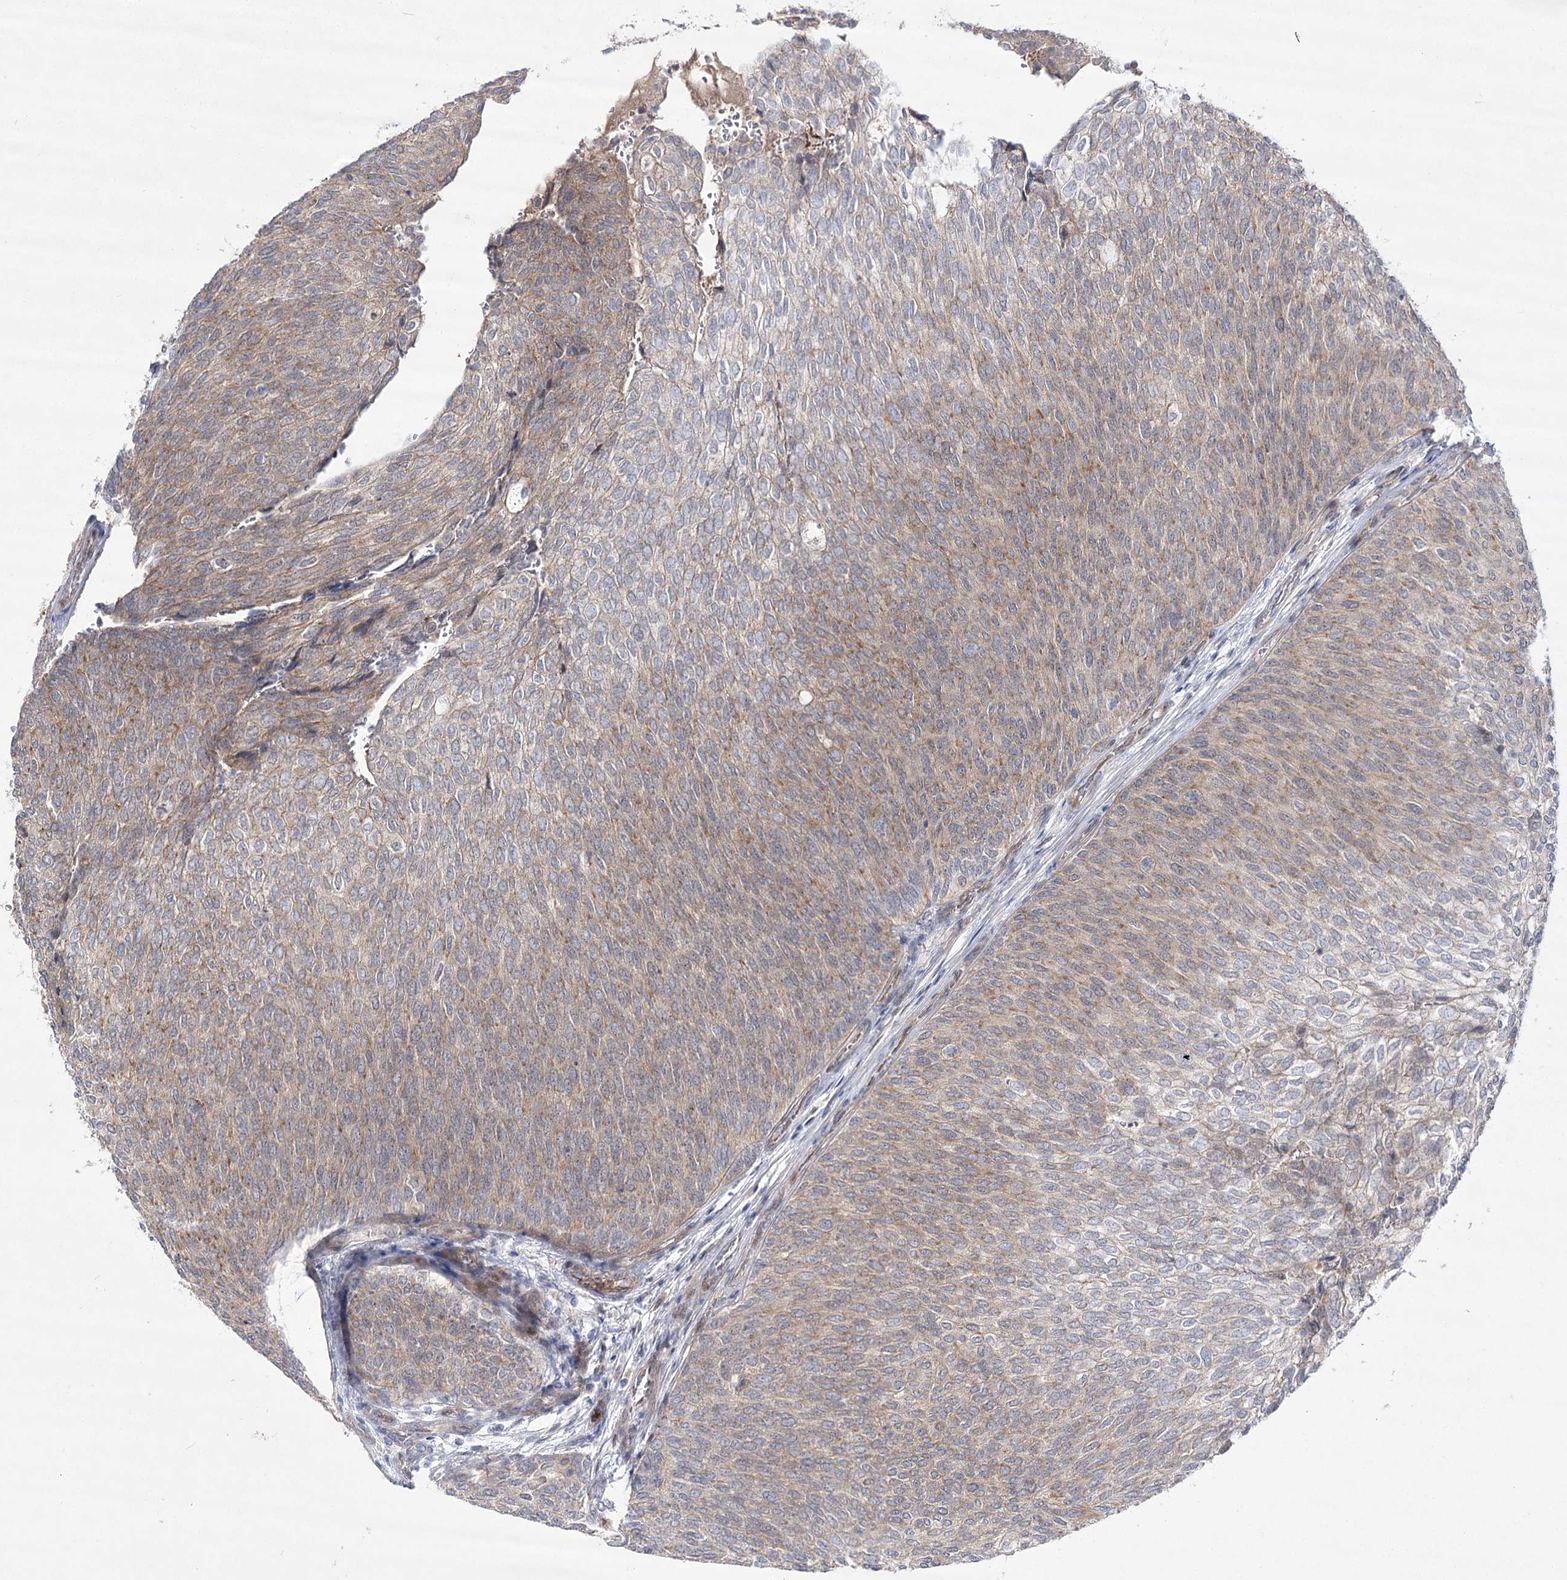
{"staining": {"intensity": "weak", "quantity": "25%-75%", "location": "cytoplasmic/membranous"}, "tissue": "urothelial cancer", "cell_type": "Tumor cells", "image_type": "cancer", "snomed": [{"axis": "morphology", "description": "Urothelial carcinoma, Low grade"}, {"axis": "topography", "description": "Urinary bladder"}], "caption": "Protein expression by immunohistochemistry (IHC) reveals weak cytoplasmic/membranous staining in approximately 25%-75% of tumor cells in urothelial carcinoma (low-grade).", "gene": "ARHGAP32", "patient": {"sex": "female", "age": 79}}